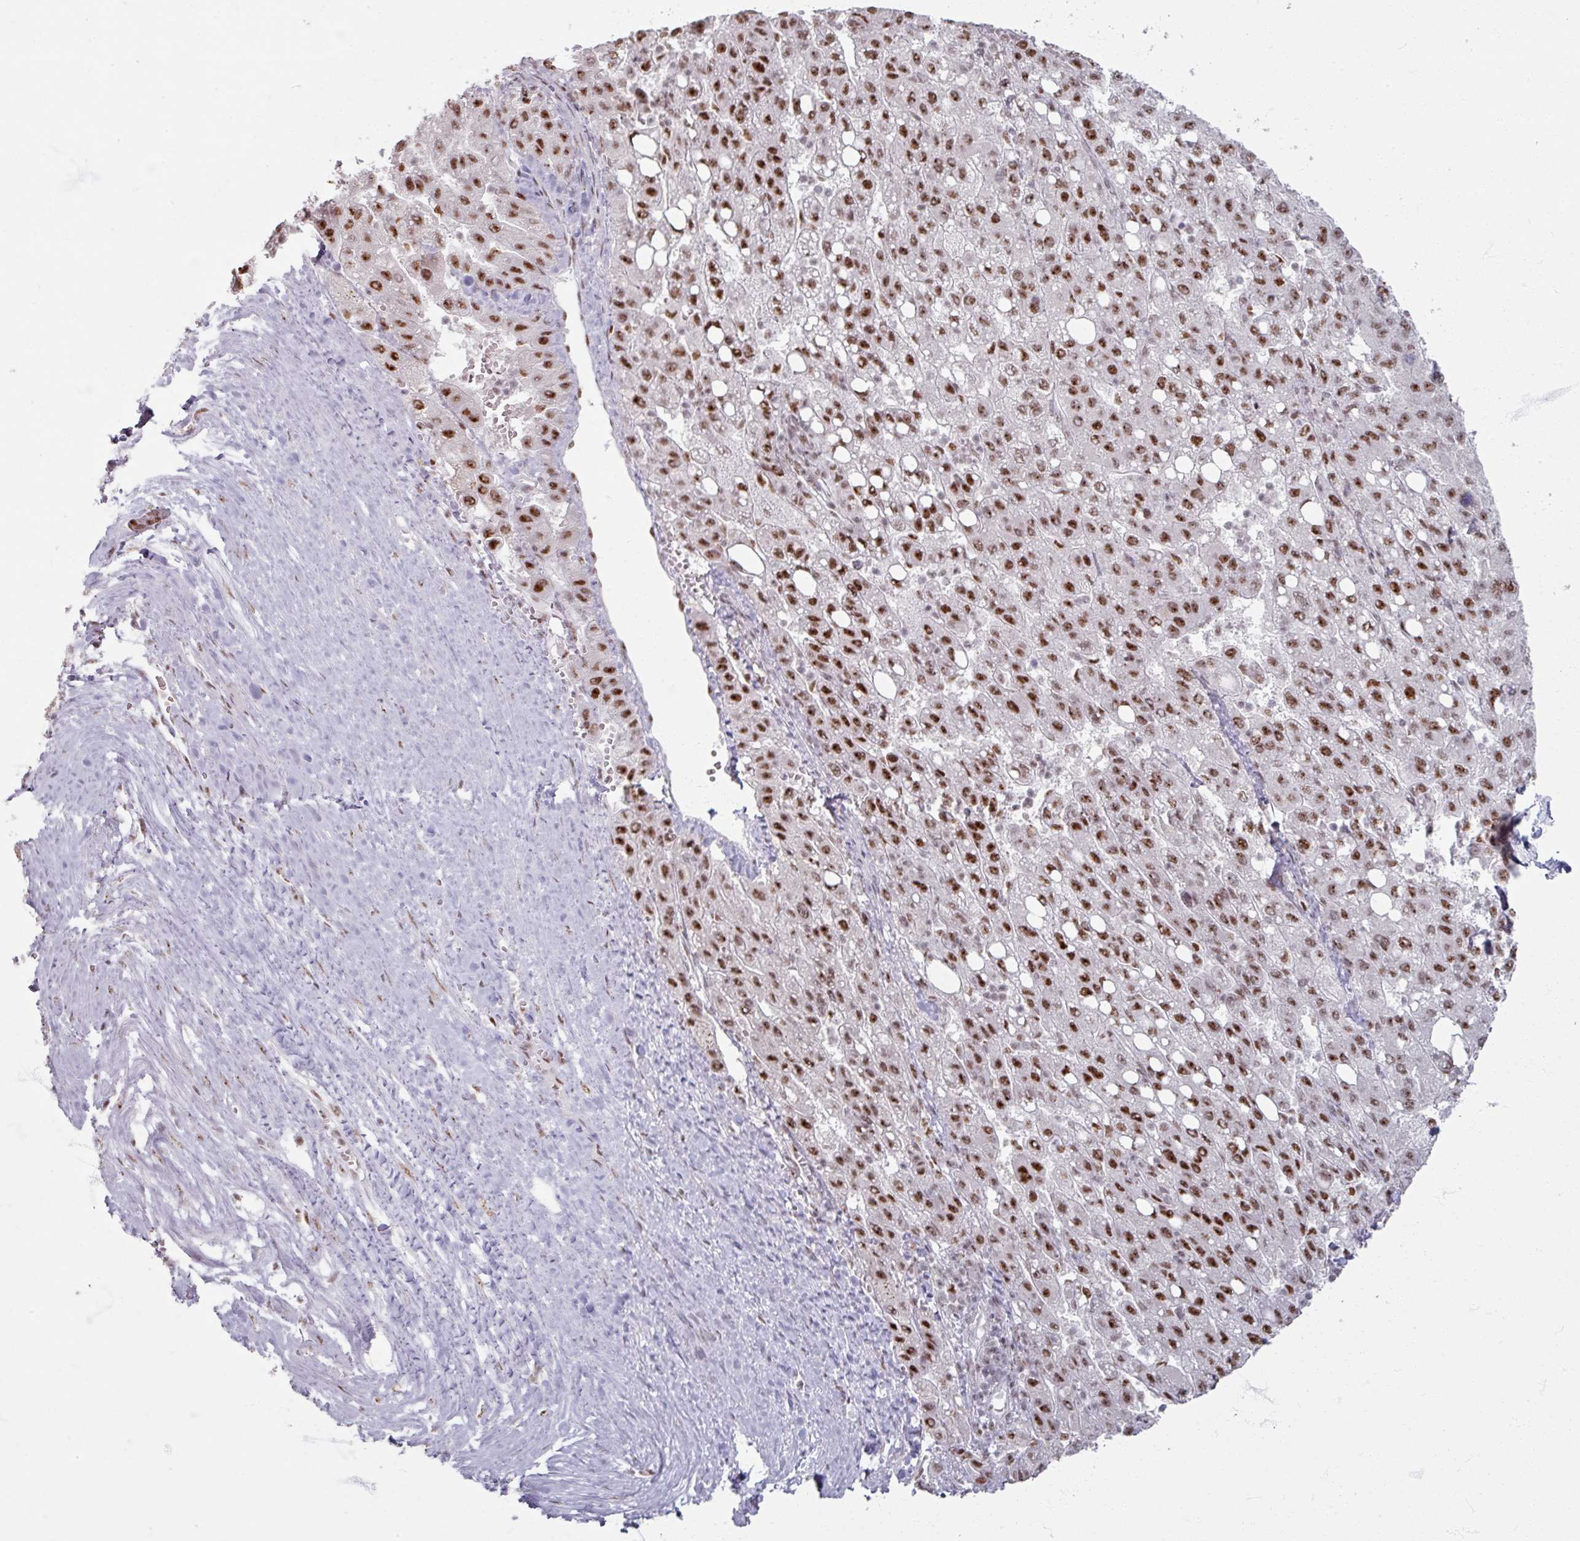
{"staining": {"intensity": "strong", "quantity": ">75%", "location": "nuclear"}, "tissue": "liver cancer", "cell_type": "Tumor cells", "image_type": "cancer", "snomed": [{"axis": "morphology", "description": "Carcinoma, Hepatocellular, NOS"}, {"axis": "topography", "description": "Liver"}], "caption": "Protein staining displays strong nuclear positivity in approximately >75% of tumor cells in hepatocellular carcinoma (liver).", "gene": "ADAR", "patient": {"sex": "female", "age": 82}}